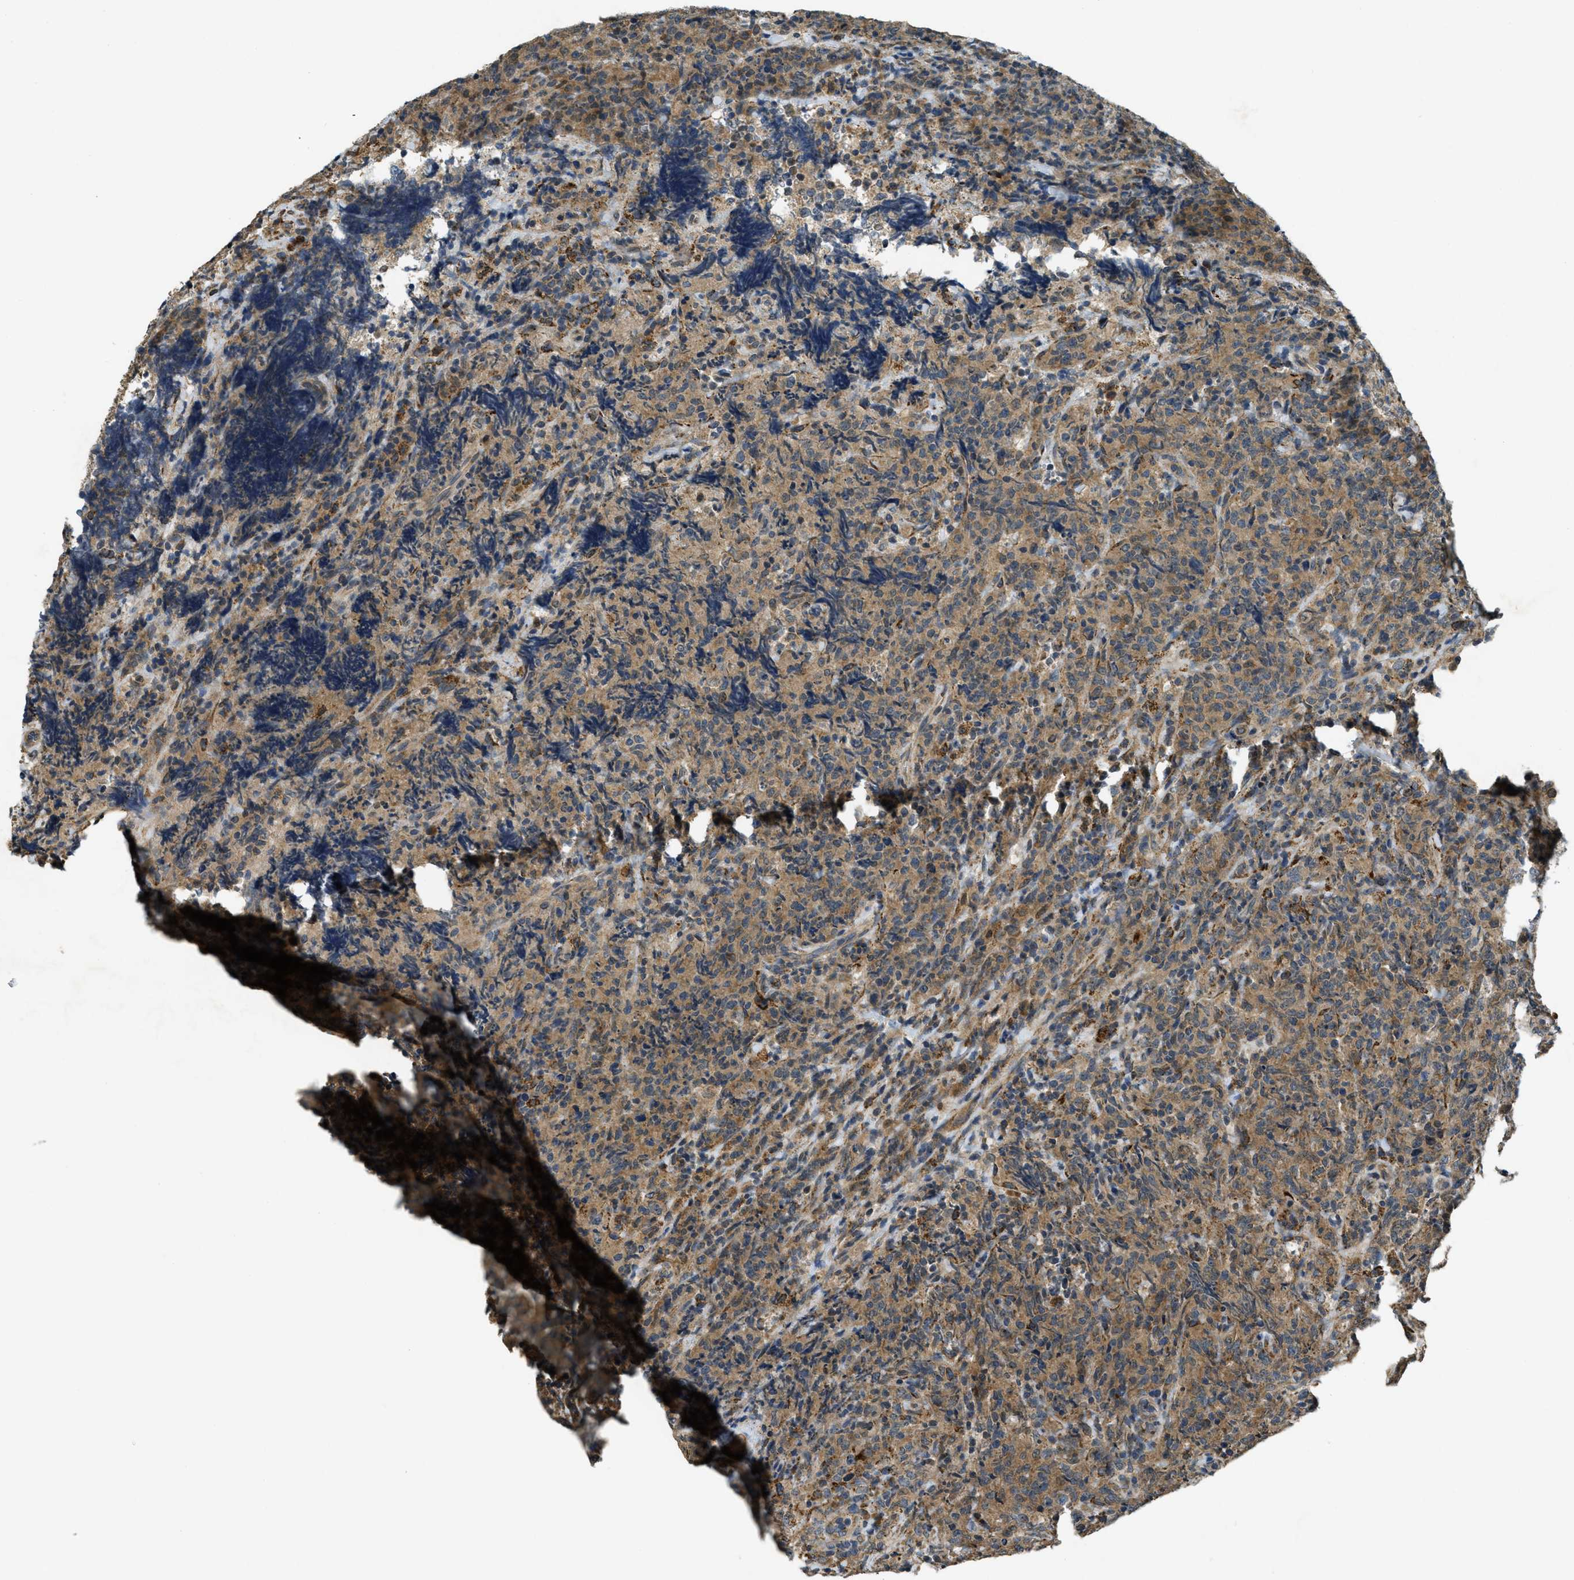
{"staining": {"intensity": "moderate", "quantity": "25%-75%", "location": "cytoplasmic/membranous"}, "tissue": "lymphoma", "cell_type": "Tumor cells", "image_type": "cancer", "snomed": [{"axis": "morphology", "description": "Malignant lymphoma, non-Hodgkin's type, High grade"}, {"axis": "topography", "description": "Tonsil"}], "caption": "Lymphoma stained for a protein shows moderate cytoplasmic/membranous positivity in tumor cells.", "gene": "CDKN2C", "patient": {"sex": "female", "age": 36}}